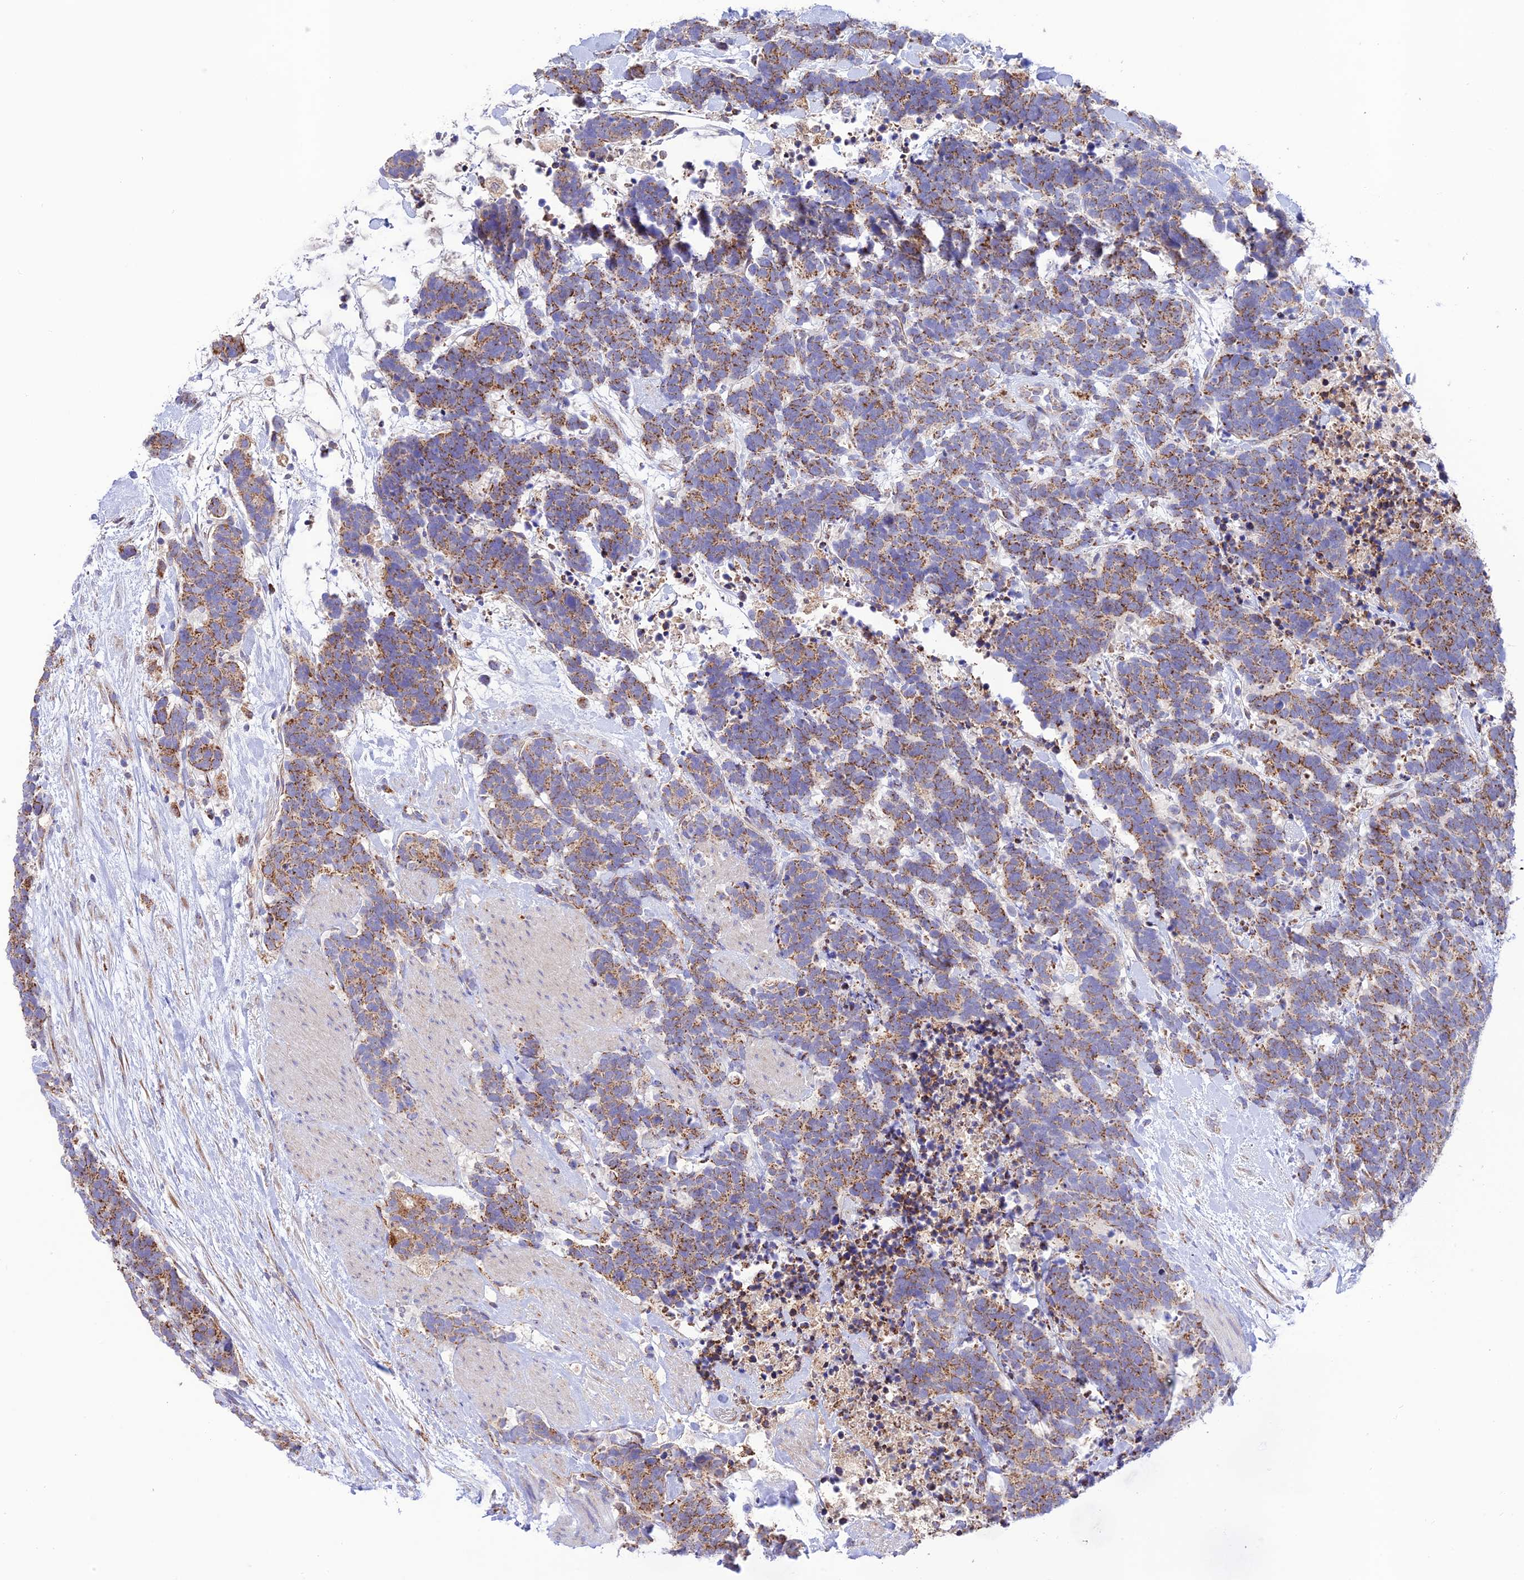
{"staining": {"intensity": "moderate", "quantity": ">75%", "location": "cytoplasmic/membranous"}, "tissue": "carcinoid", "cell_type": "Tumor cells", "image_type": "cancer", "snomed": [{"axis": "morphology", "description": "Carcinoma, NOS"}, {"axis": "morphology", "description": "Carcinoid, malignant, NOS"}, {"axis": "topography", "description": "Prostate"}], "caption": "This is an image of immunohistochemistry staining of carcinoid, which shows moderate staining in the cytoplasmic/membranous of tumor cells.", "gene": "UAP1L1", "patient": {"sex": "male", "age": 57}}